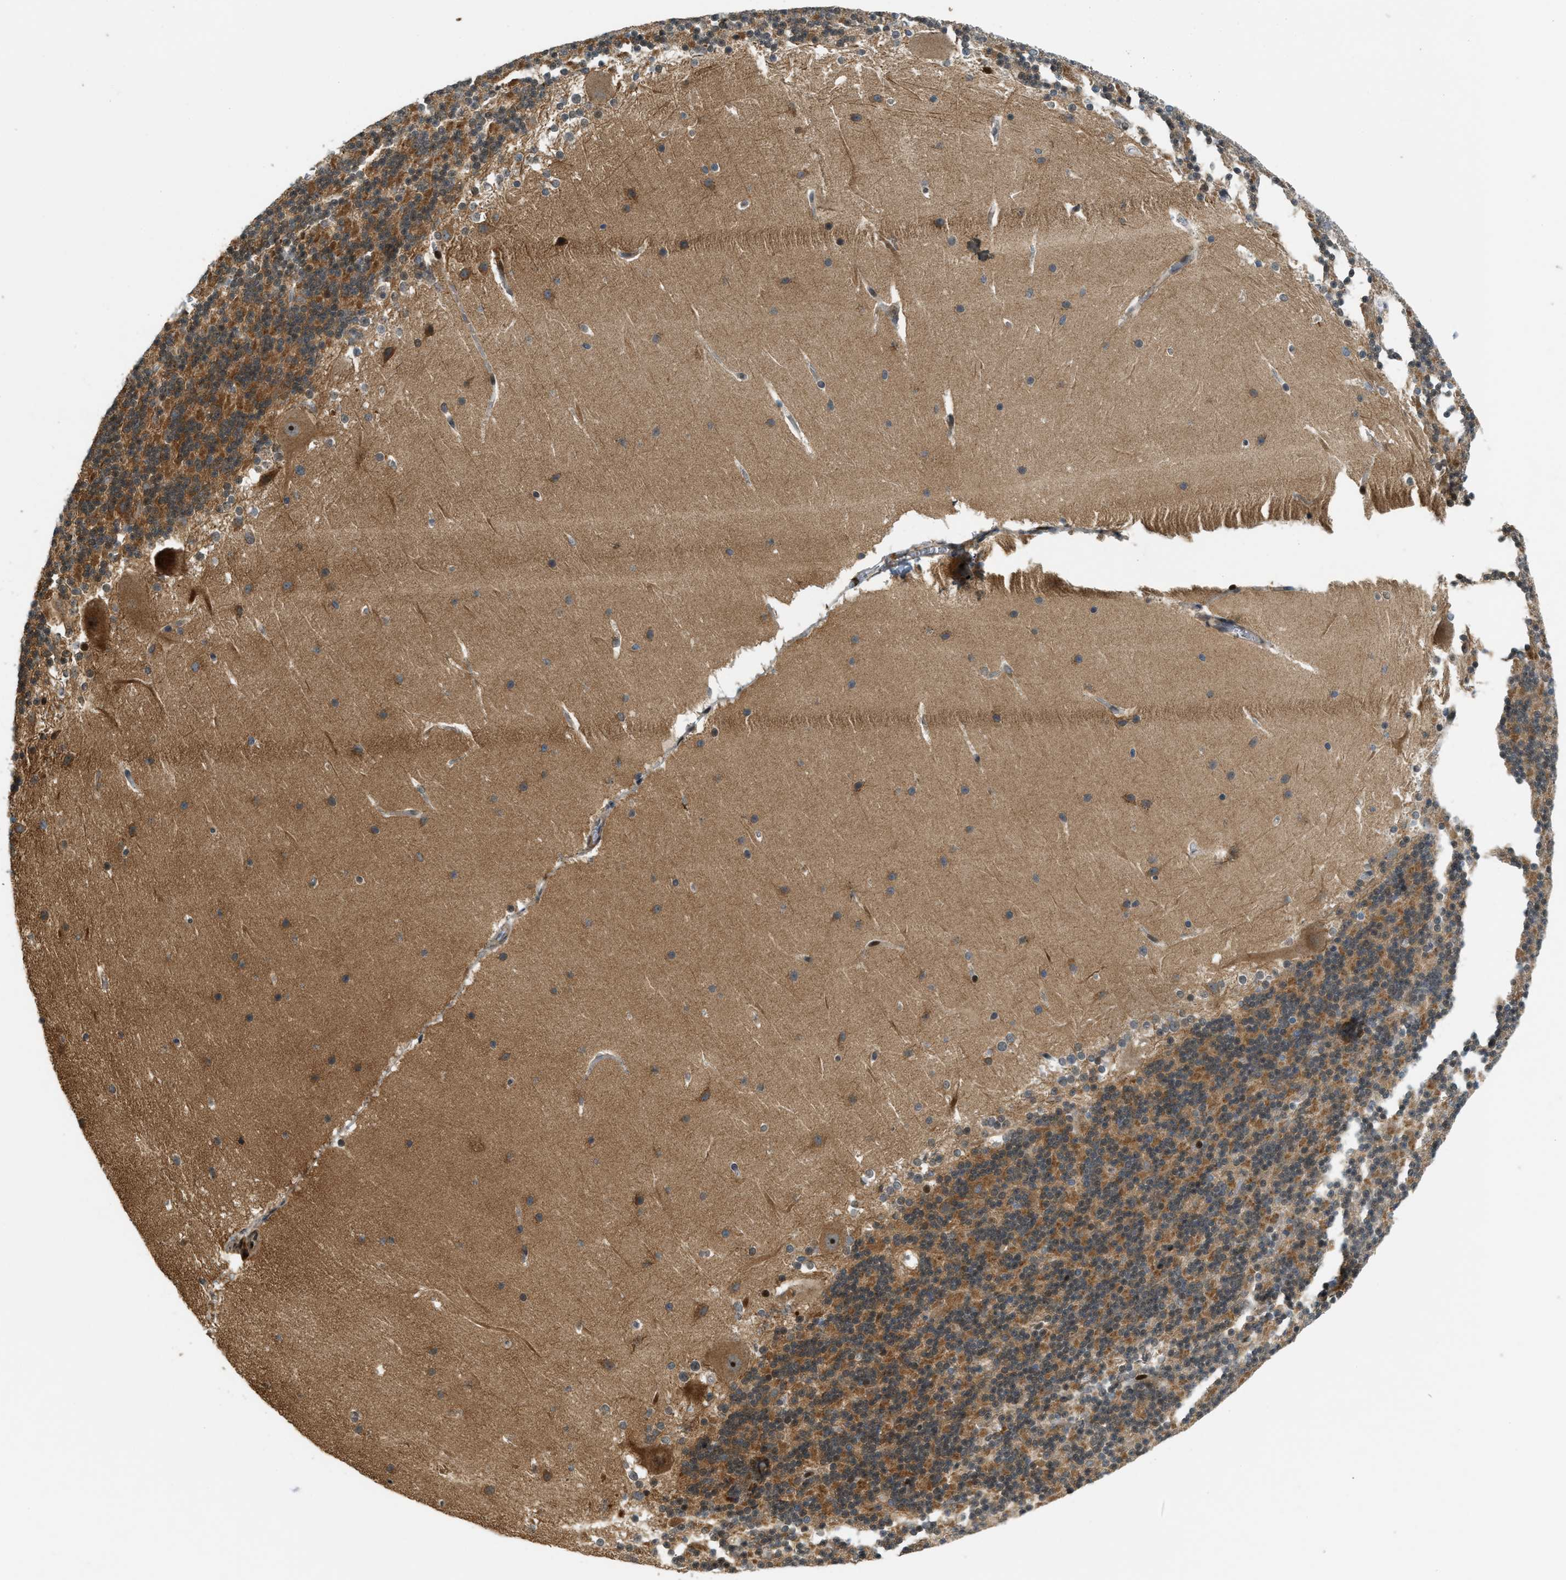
{"staining": {"intensity": "moderate", "quantity": ">75%", "location": "cytoplasmic/membranous"}, "tissue": "cerebellum", "cell_type": "Cells in granular layer", "image_type": "normal", "snomed": [{"axis": "morphology", "description": "Normal tissue, NOS"}, {"axis": "topography", "description": "Cerebellum"}], "caption": "IHC staining of unremarkable cerebellum, which exhibits medium levels of moderate cytoplasmic/membranous expression in approximately >75% of cells in granular layer indicating moderate cytoplasmic/membranous protein positivity. The staining was performed using DAB (brown) for protein detection and nuclei were counterstained in hematoxylin (blue).", "gene": "TRAPPC14", "patient": {"sex": "female", "age": 19}}